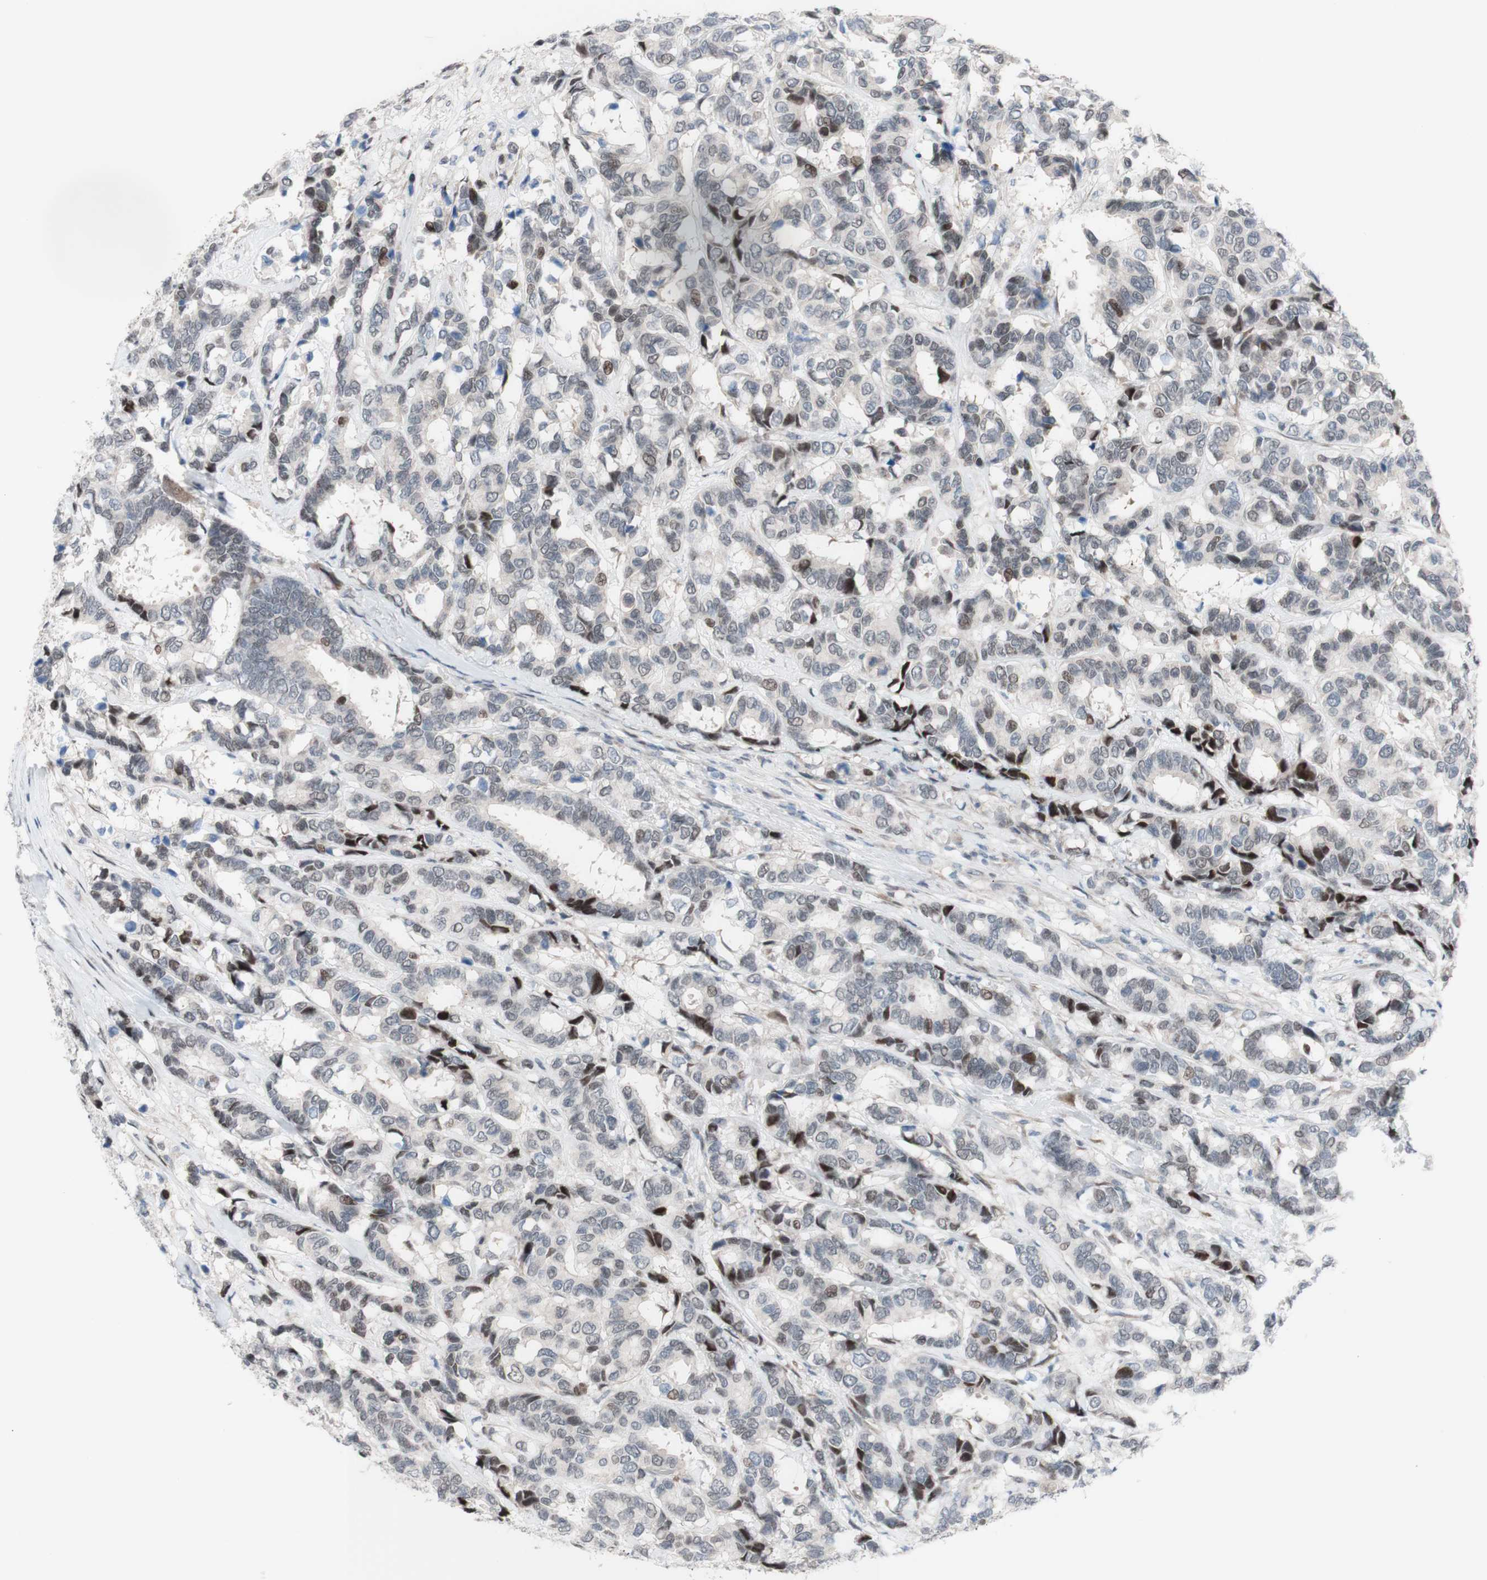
{"staining": {"intensity": "strong", "quantity": "<25%", "location": "nuclear"}, "tissue": "breast cancer", "cell_type": "Tumor cells", "image_type": "cancer", "snomed": [{"axis": "morphology", "description": "Duct carcinoma"}, {"axis": "topography", "description": "Breast"}], "caption": "Protein expression analysis of breast invasive ductal carcinoma exhibits strong nuclear expression in approximately <25% of tumor cells.", "gene": "PHTF2", "patient": {"sex": "female", "age": 87}}